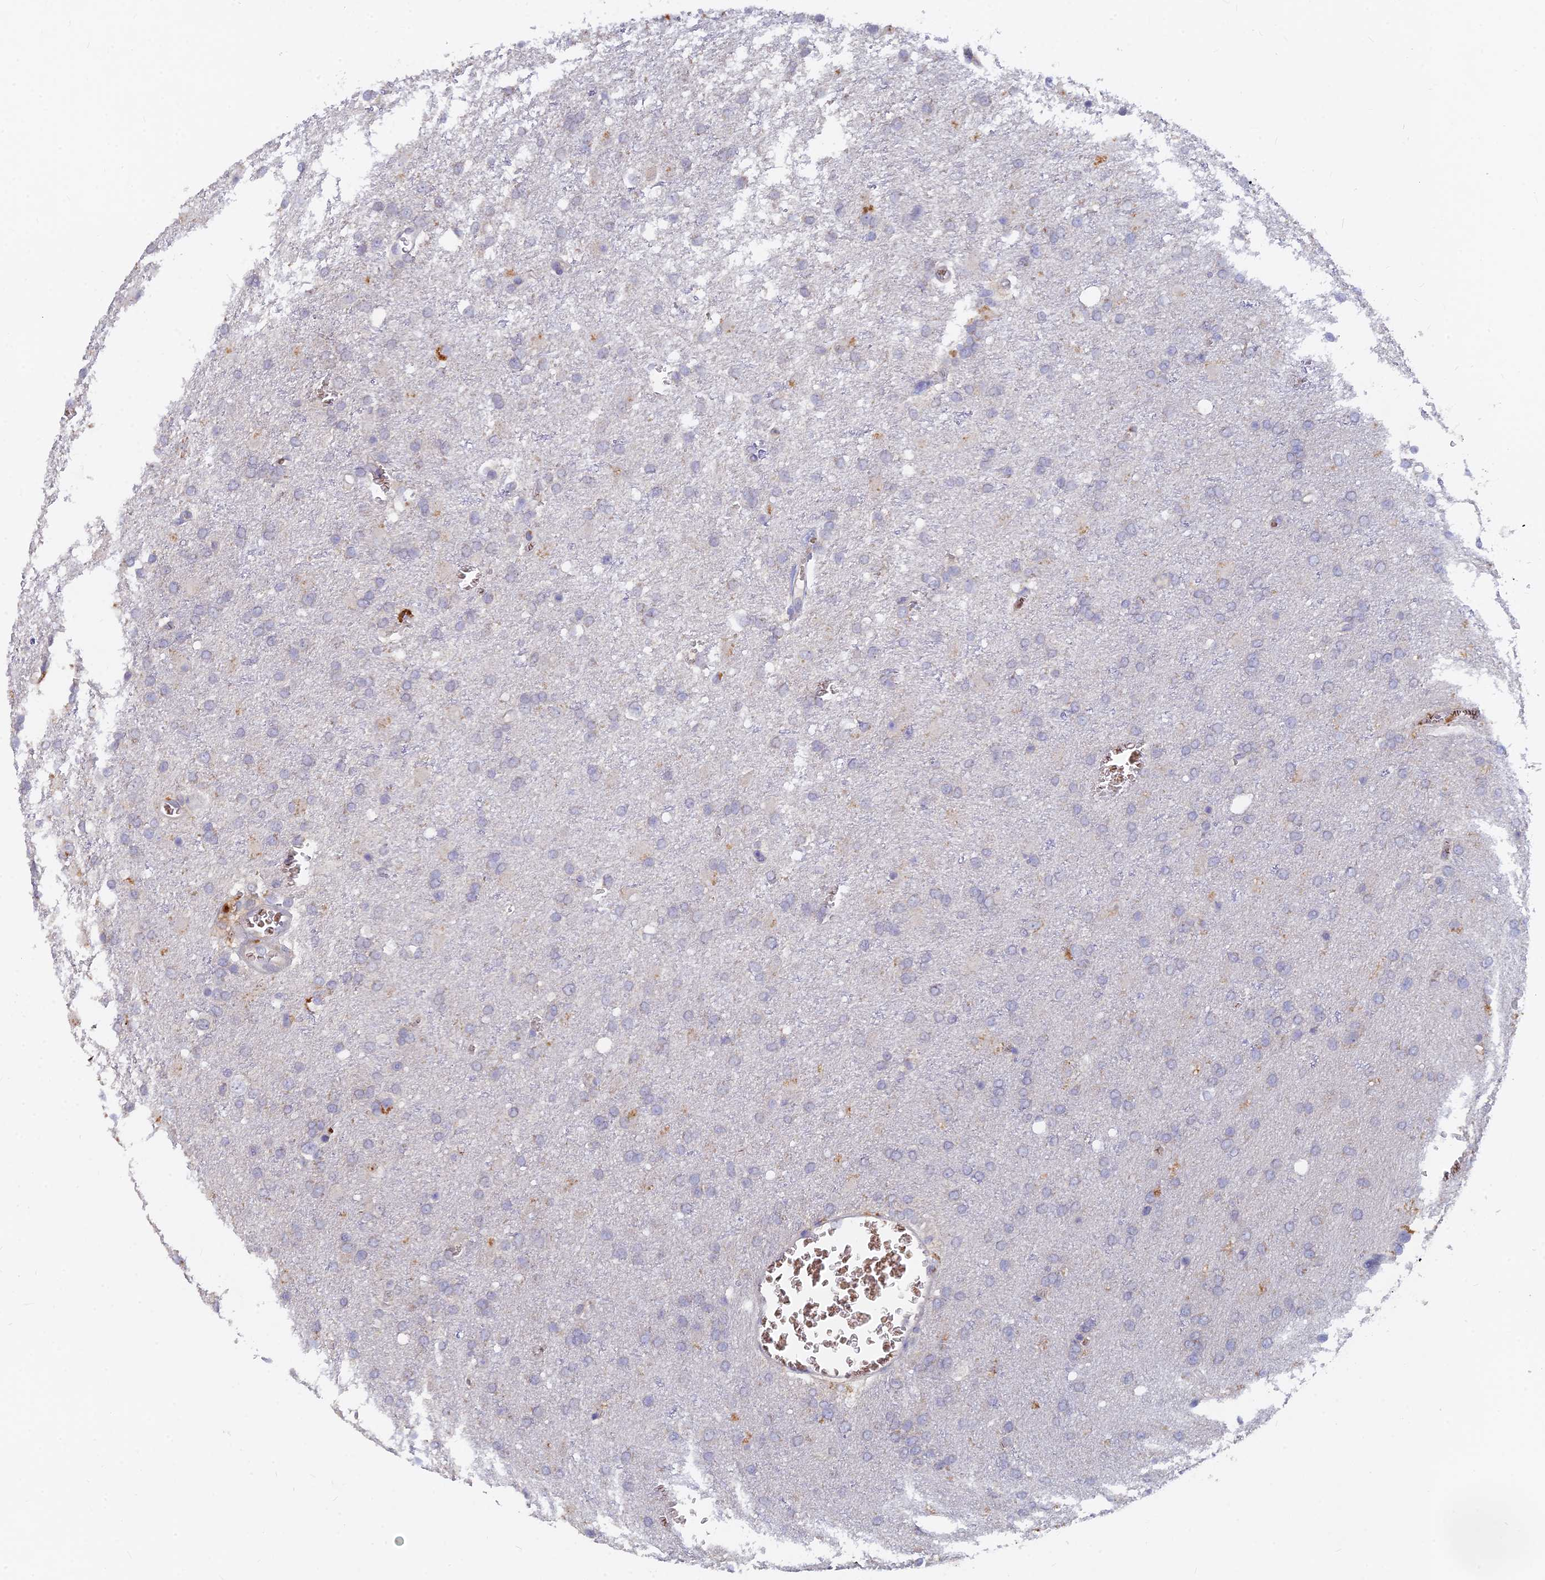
{"staining": {"intensity": "negative", "quantity": "none", "location": "none"}, "tissue": "glioma", "cell_type": "Tumor cells", "image_type": "cancer", "snomed": [{"axis": "morphology", "description": "Glioma, malignant, High grade"}, {"axis": "topography", "description": "Brain"}], "caption": "High power microscopy histopathology image of an immunohistochemistry (IHC) image of malignant high-grade glioma, revealing no significant staining in tumor cells. Brightfield microscopy of immunohistochemistry (IHC) stained with DAB (brown) and hematoxylin (blue), captured at high magnification.", "gene": "ARRDC1", "patient": {"sex": "female", "age": 74}}